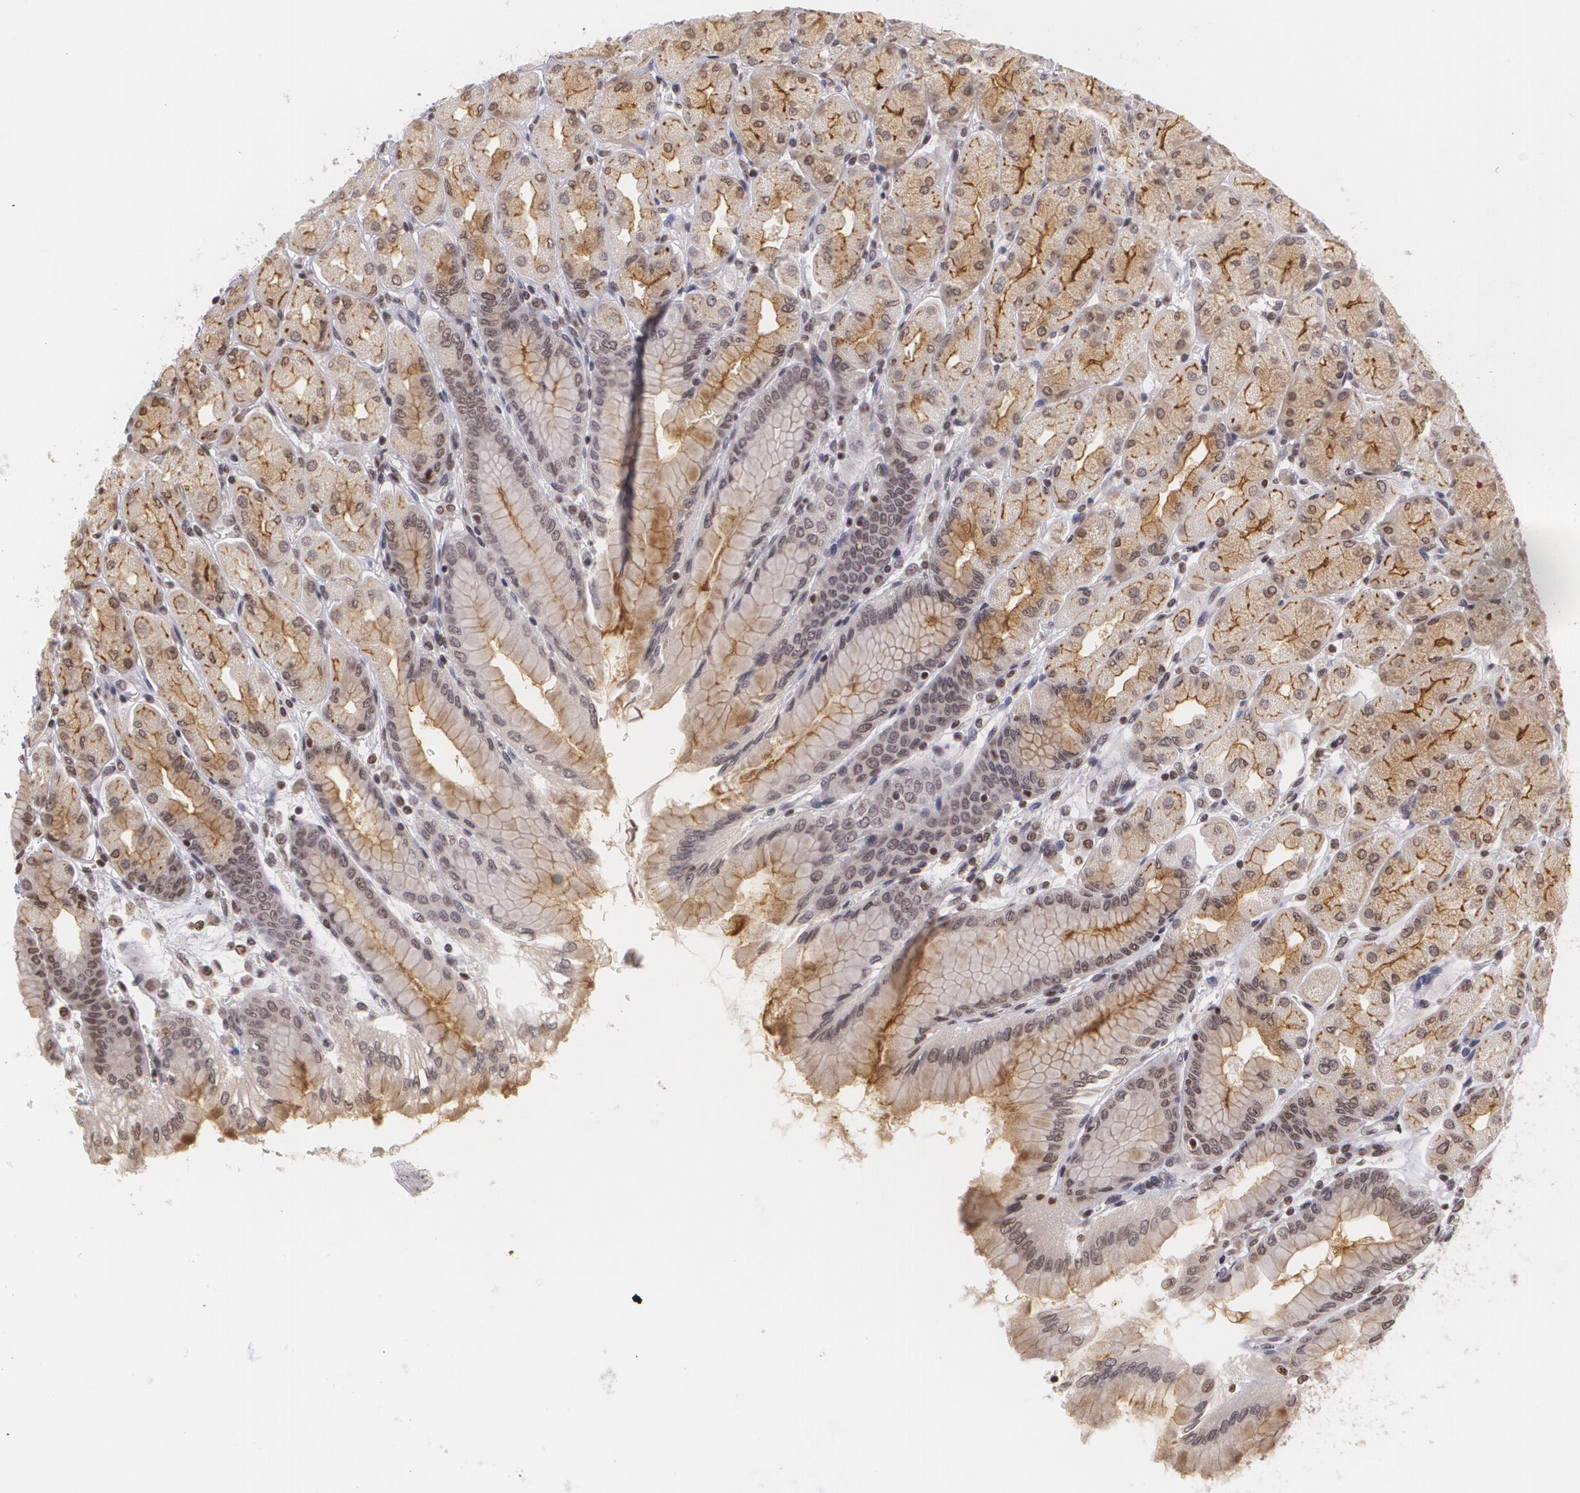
{"staining": {"intensity": "strong", "quantity": ">75%", "location": "cytoplasmic/membranous"}, "tissue": "stomach", "cell_type": "Glandular cells", "image_type": "normal", "snomed": [{"axis": "morphology", "description": "Normal tissue, NOS"}, {"axis": "topography", "description": "Stomach, upper"}], "caption": "Human stomach stained for a protein (brown) displays strong cytoplasmic/membranous positive positivity in approximately >75% of glandular cells.", "gene": "MUC1", "patient": {"sex": "female", "age": 56}}